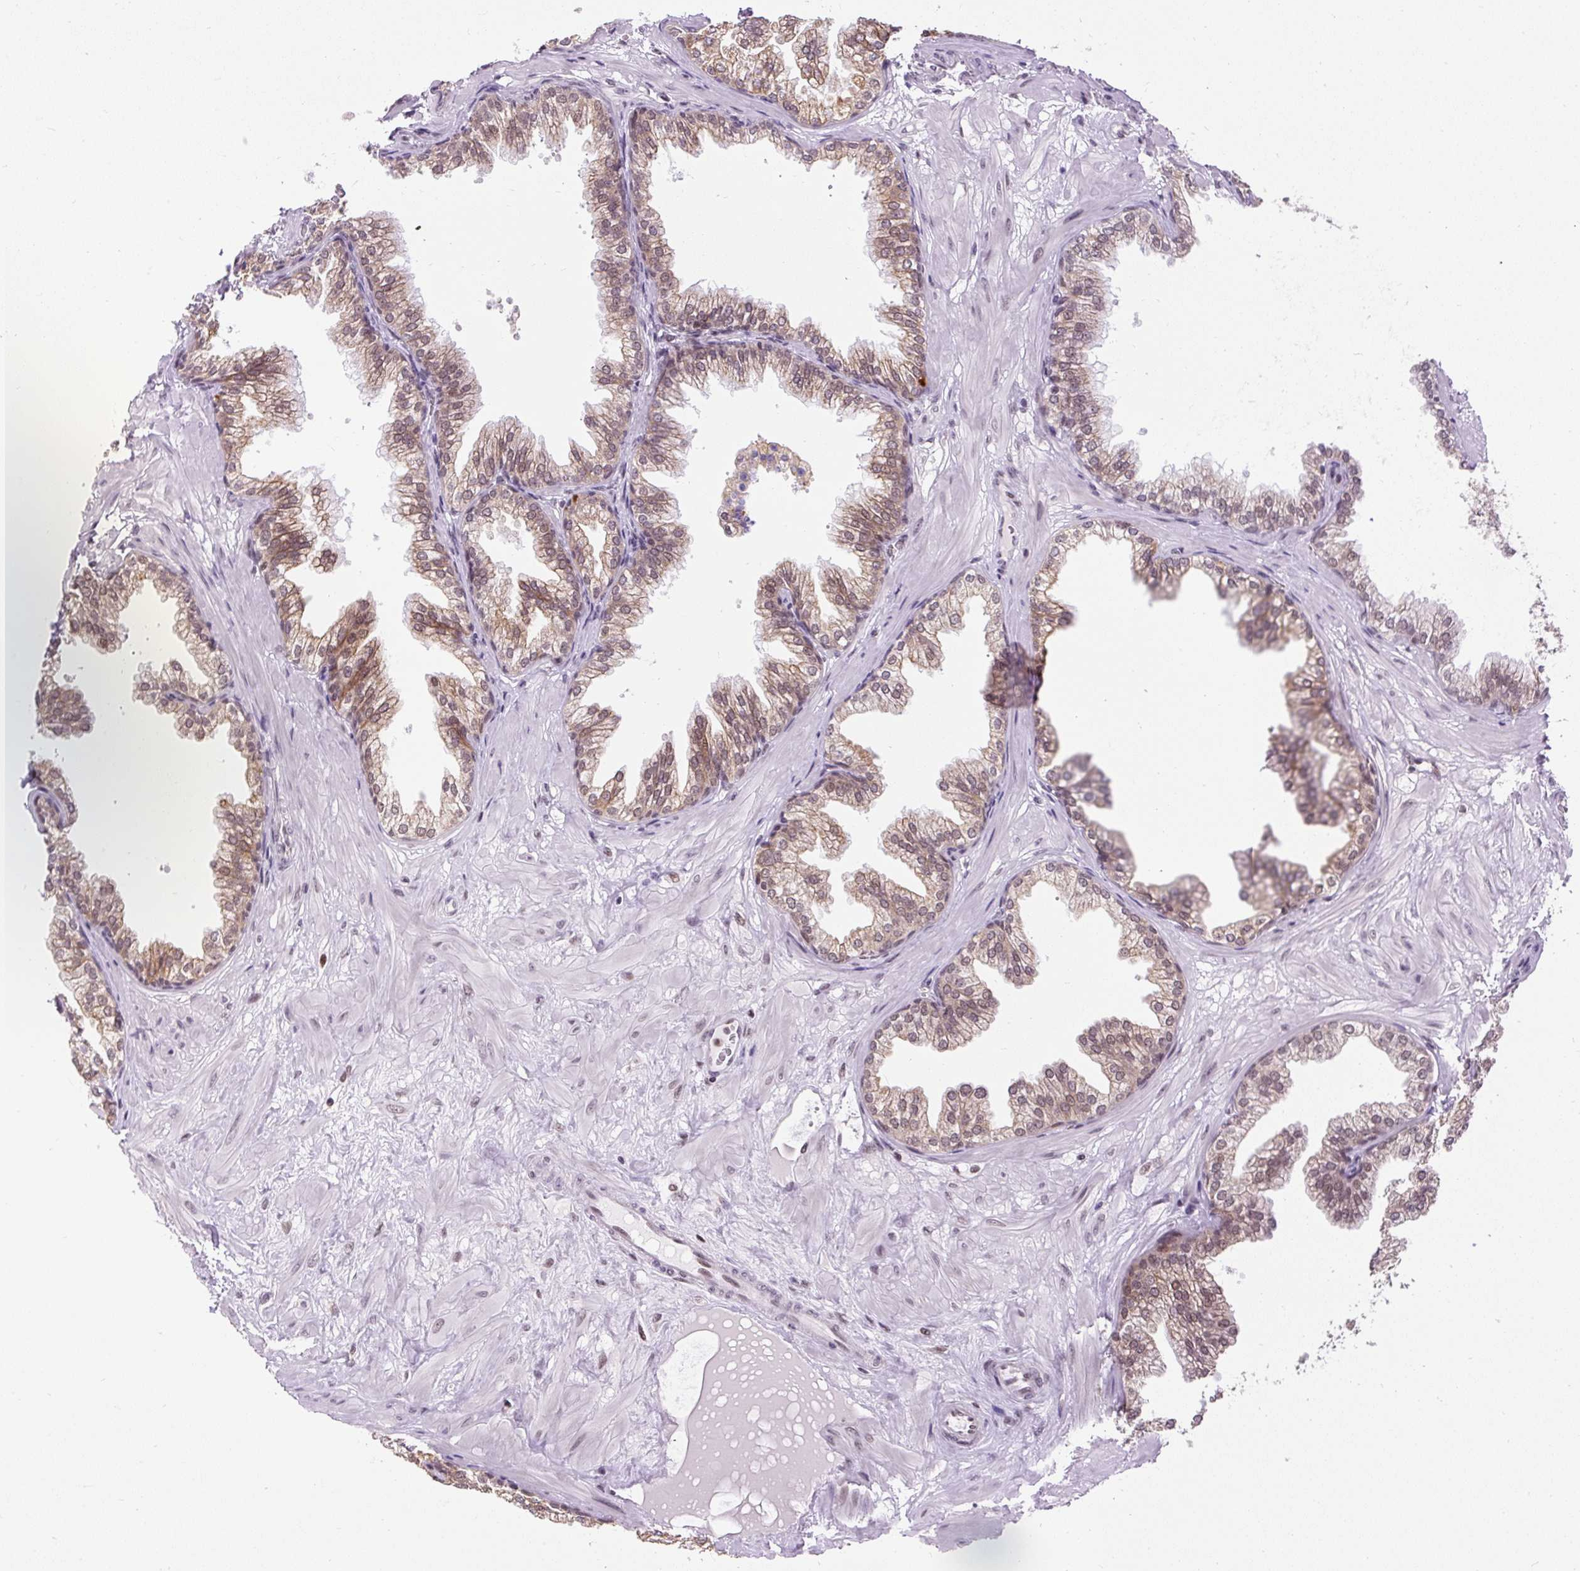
{"staining": {"intensity": "moderate", "quantity": ">75%", "location": "cytoplasmic/membranous,nuclear"}, "tissue": "prostate", "cell_type": "Glandular cells", "image_type": "normal", "snomed": [{"axis": "morphology", "description": "Normal tissue, NOS"}, {"axis": "topography", "description": "Prostate"}], "caption": "Immunohistochemistry of normal prostate exhibits medium levels of moderate cytoplasmic/membranous,nuclear positivity in approximately >75% of glandular cells. (DAB (3,3'-diaminobenzidine) = brown stain, brightfield microscopy at high magnification).", "gene": "ZNF672", "patient": {"sex": "male", "age": 37}}